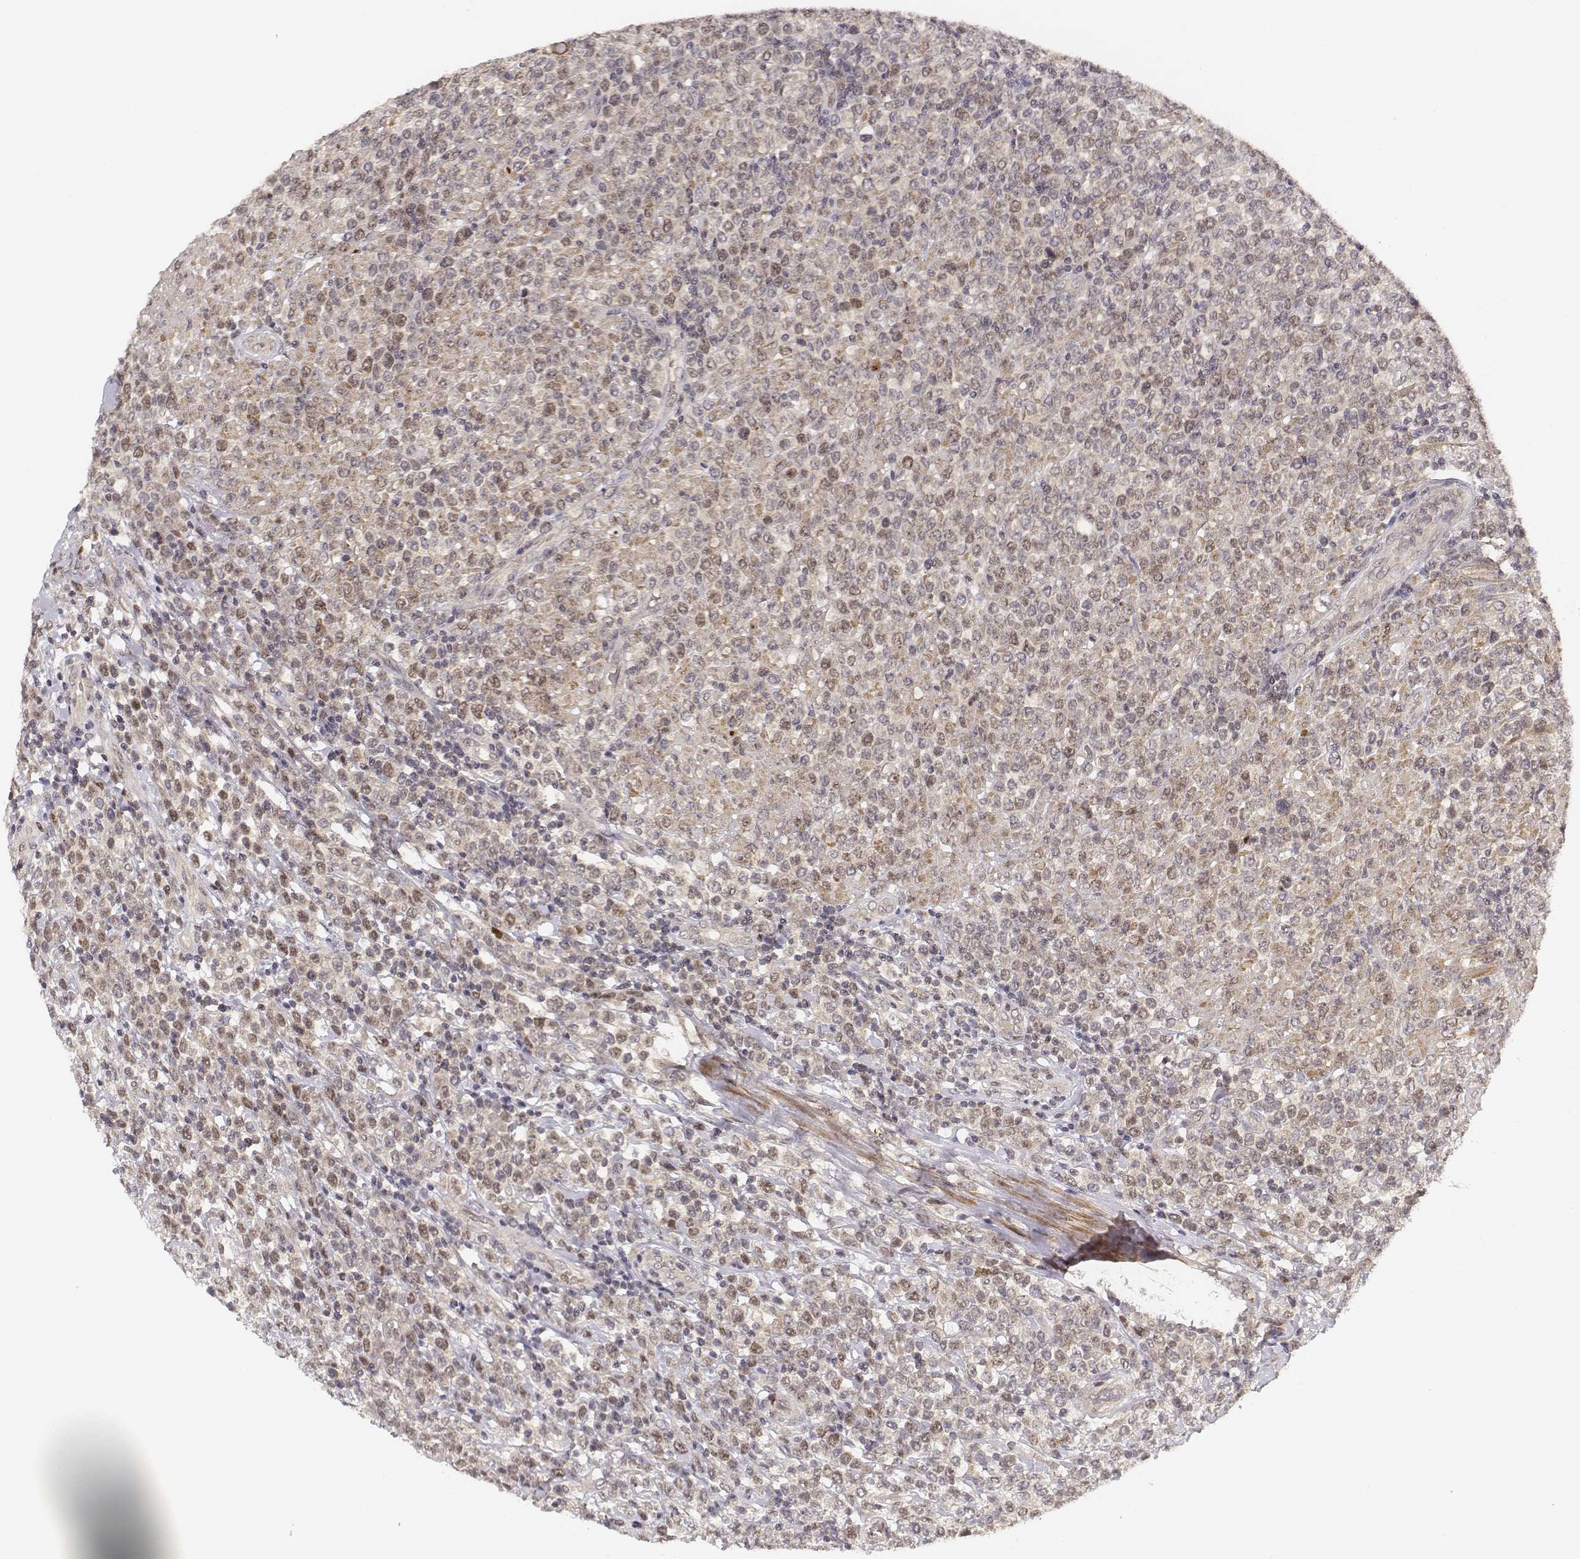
{"staining": {"intensity": "weak", "quantity": "<25%", "location": "nuclear"}, "tissue": "lymphoma", "cell_type": "Tumor cells", "image_type": "cancer", "snomed": [{"axis": "morphology", "description": "Malignant lymphoma, non-Hodgkin's type, High grade"}, {"axis": "topography", "description": "Soft tissue"}], "caption": "A high-resolution histopathology image shows immunohistochemistry (IHC) staining of malignant lymphoma, non-Hodgkin's type (high-grade), which displays no significant staining in tumor cells. The staining was performed using DAB (3,3'-diaminobenzidine) to visualize the protein expression in brown, while the nuclei were stained in blue with hematoxylin (Magnification: 20x).", "gene": "FANCD2", "patient": {"sex": "female", "age": 56}}